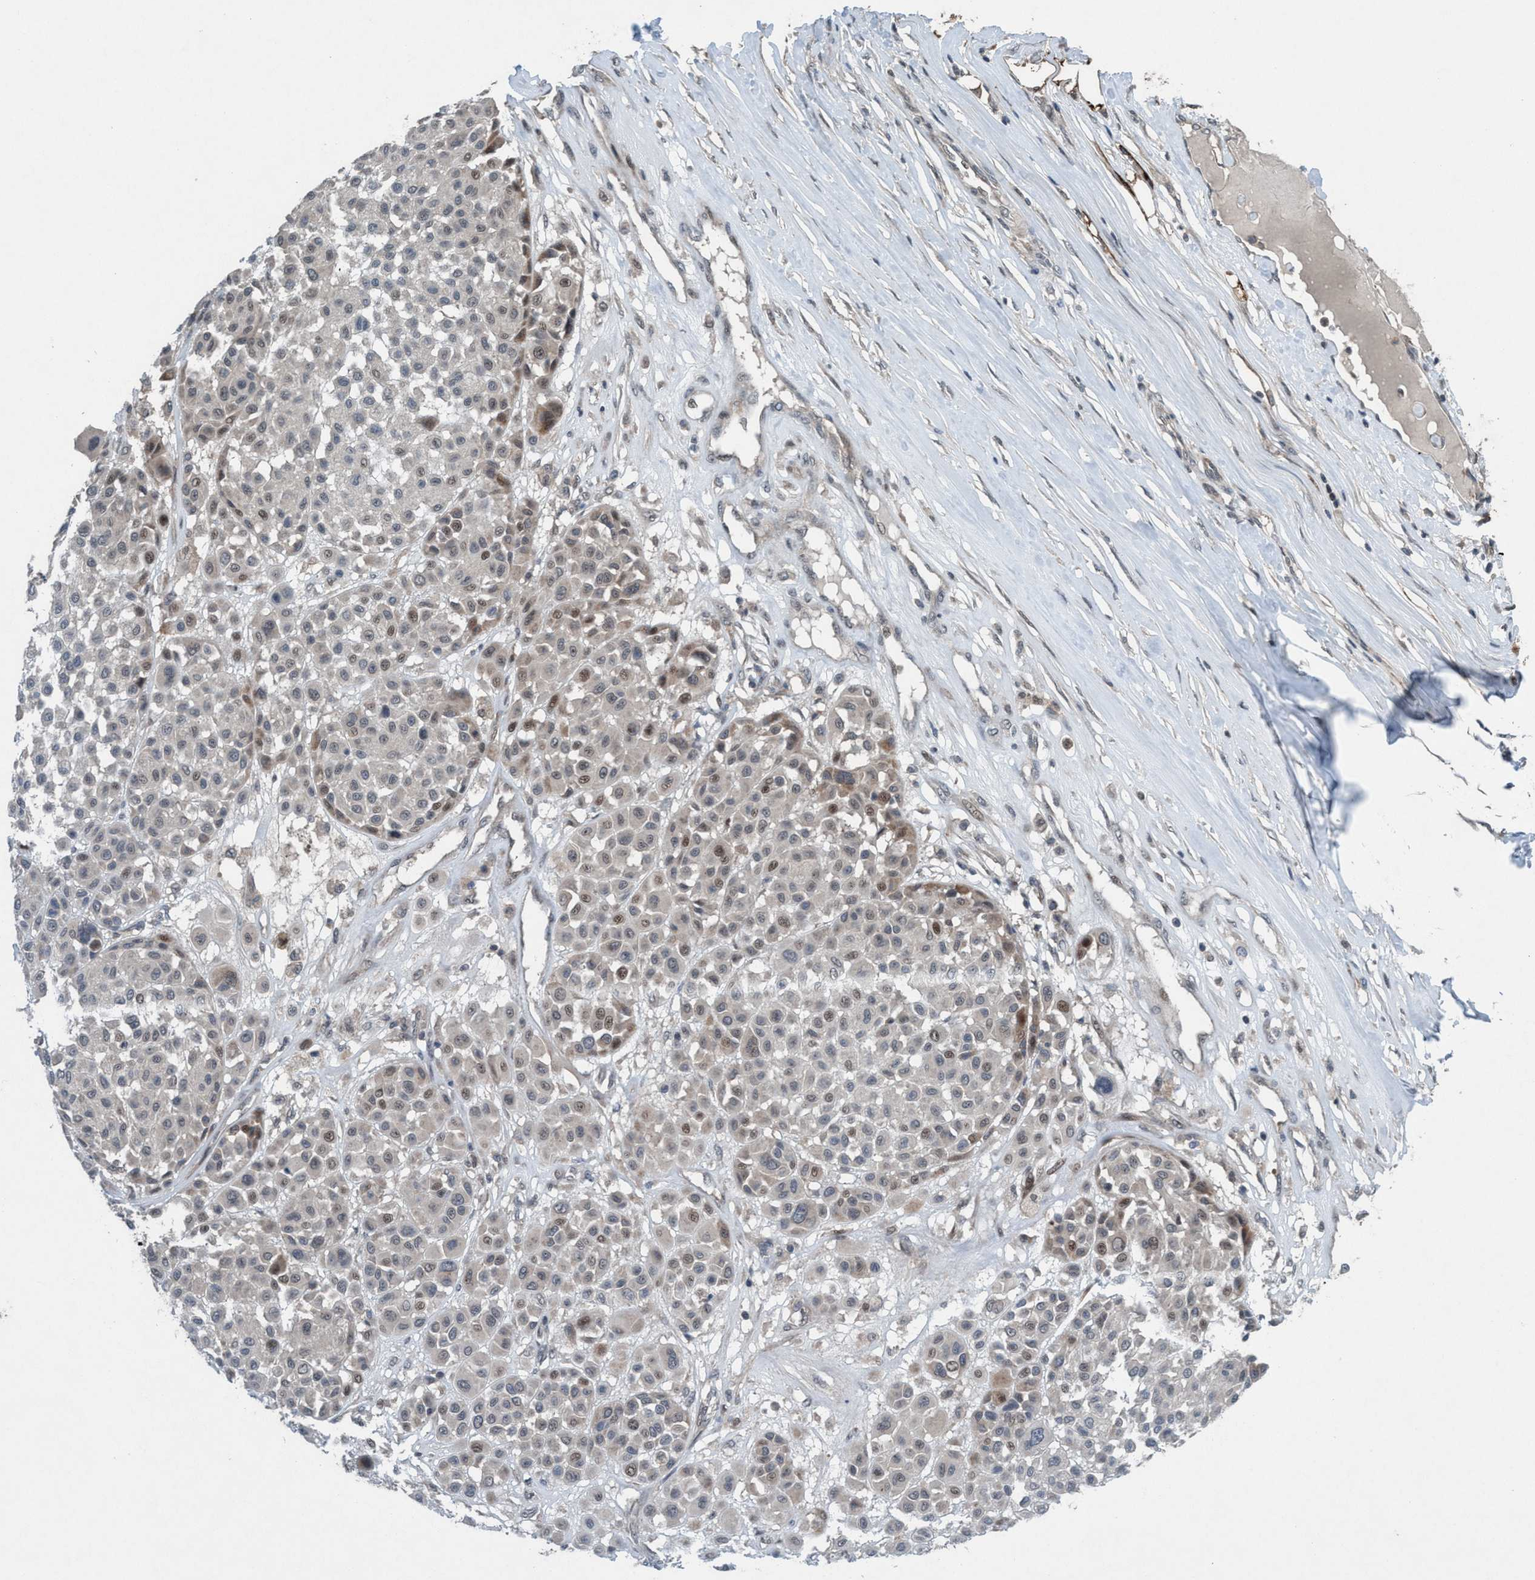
{"staining": {"intensity": "weak", "quantity": "<25%", "location": "nuclear"}, "tissue": "melanoma", "cell_type": "Tumor cells", "image_type": "cancer", "snomed": [{"axis": "morphology", "description": "Malignant melanoma, Metastatic site"}, {"axis": "topography", "description": "Soft tissue"}], "caption": "High magnification brightfield microscopy of melanoma stained with DAB (brown) and counterstained with hematoxylin (blue): tumor cells show no significant positivity.", "gene": "NISCH", "patient": {"sex": "male", "age": 41}}